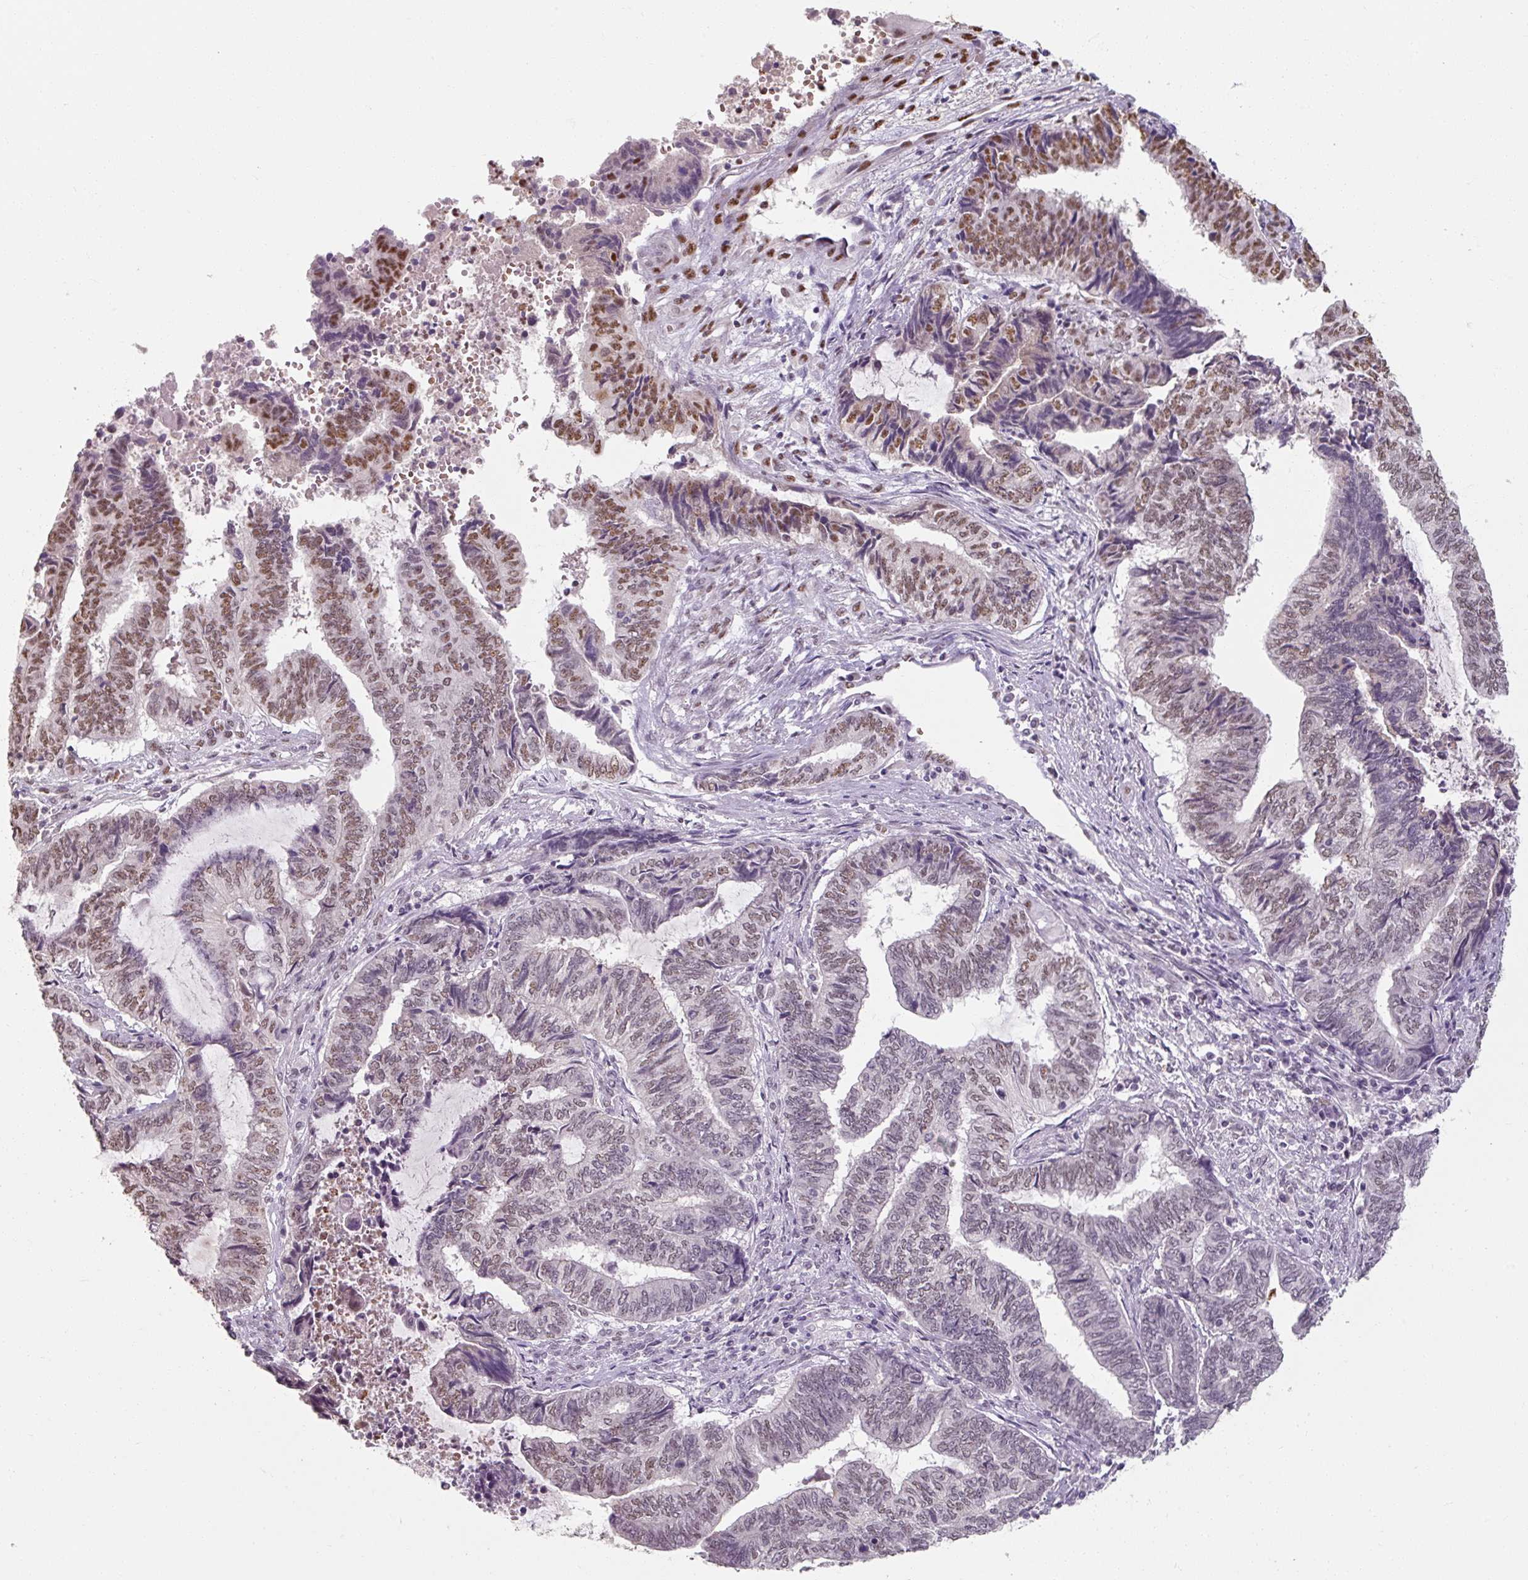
{"staining": {"intensity": "moderate", "quantity": "<25%", "location": "nuclear"}, "tissue": "endometrial cancer", "cell_type": "Tumor cells", "image_type": "cancer", "snomed": [{"axis": "morphology", "description": "Adenocarcinoma, NOS"}, {"axis": "topography", "description": "Uterus"}, {"axis": "topography", "description": "Endometrium"}], "caption": "Immunohistochemistry (DAB (3,3'-diaminobenzidine)) staining of human adenocarcinoma (endometrial) demonstrates moderate nuclear protein staining in about <25% of tumor cells.", "gene": "ZFTRAF1", "patient": {"sex": "female", "age": 70}}